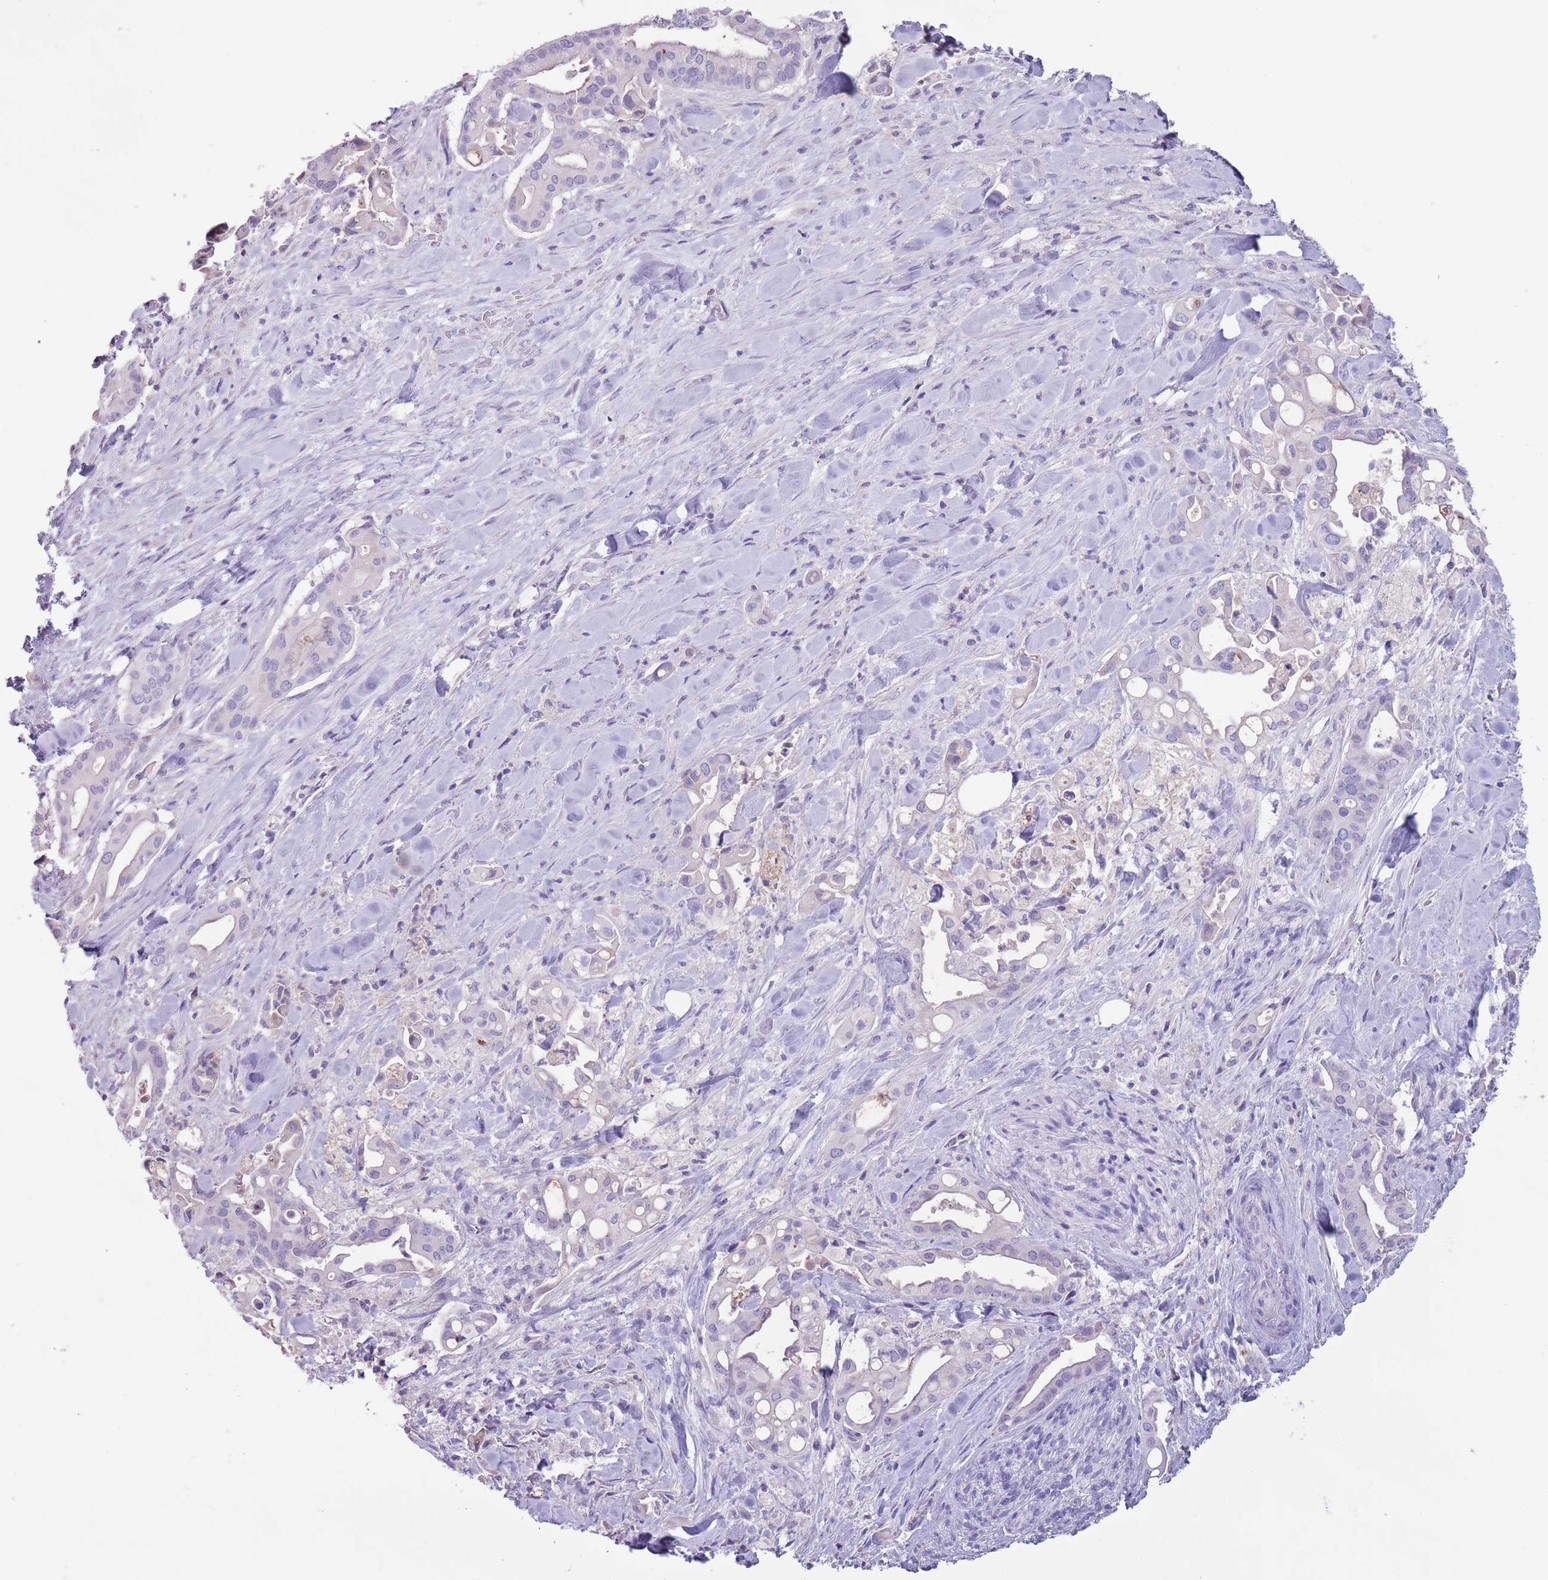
{"staining": {"intensity": "negative", "quantity": "none", "location": "none"}, "tissue": "liver cancer", "cell_type": "Tumor cells", "image_type": "cancer", "snomed": [{"axis": "morphology", "description": "Cholangiocarcinoma"}, {"axis": "topography", "description": "Liver"}], "caption": "A histopathology image of liver cancer stained for a protein reveals no brown staining in tumor cells.", "gene": "ZNF697", "patient": {"sex": "female", "age": 68}}